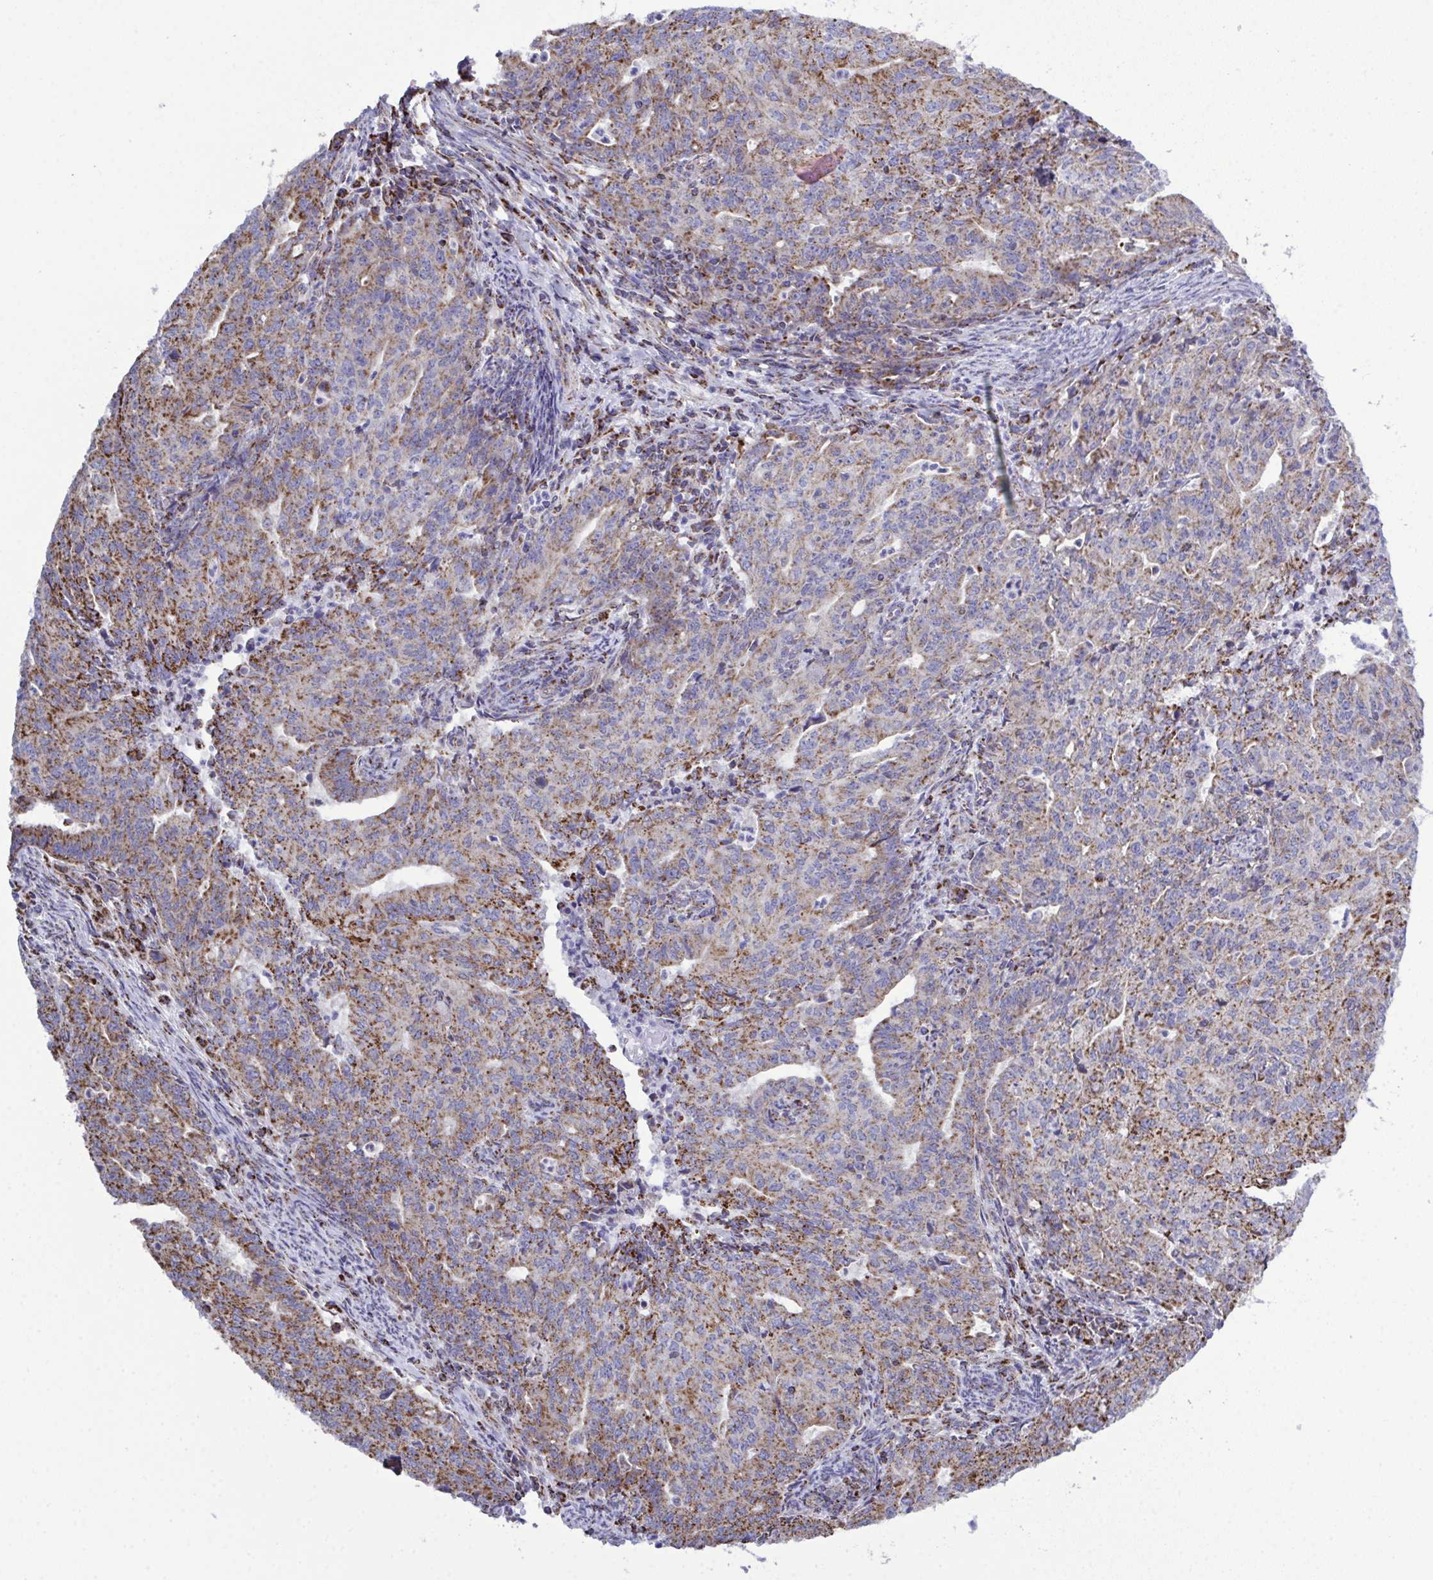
{"staining": {"intensity": "moderate", "quantity": ">75%", "location": "cytoplasmic/membranous"}, "tissue": "endometrial cancer", "cell_type": "Tumor cells", "image_type": "cancer", "snomed": [{"axis": "morphology", "description": "Adenocarcinoma, NOS"}, {"axis": "topography", "description": "Endometrium"}], "caption": "Immunohistochemical staining of human adenocarcinoma (endometrial) demonstrates medium levels of moderate cytoplasmic/membranous protein expression in about >75% of tumor cells.", "gene": "CSDE1", "patient": {"sex": "female", "age": 82}}